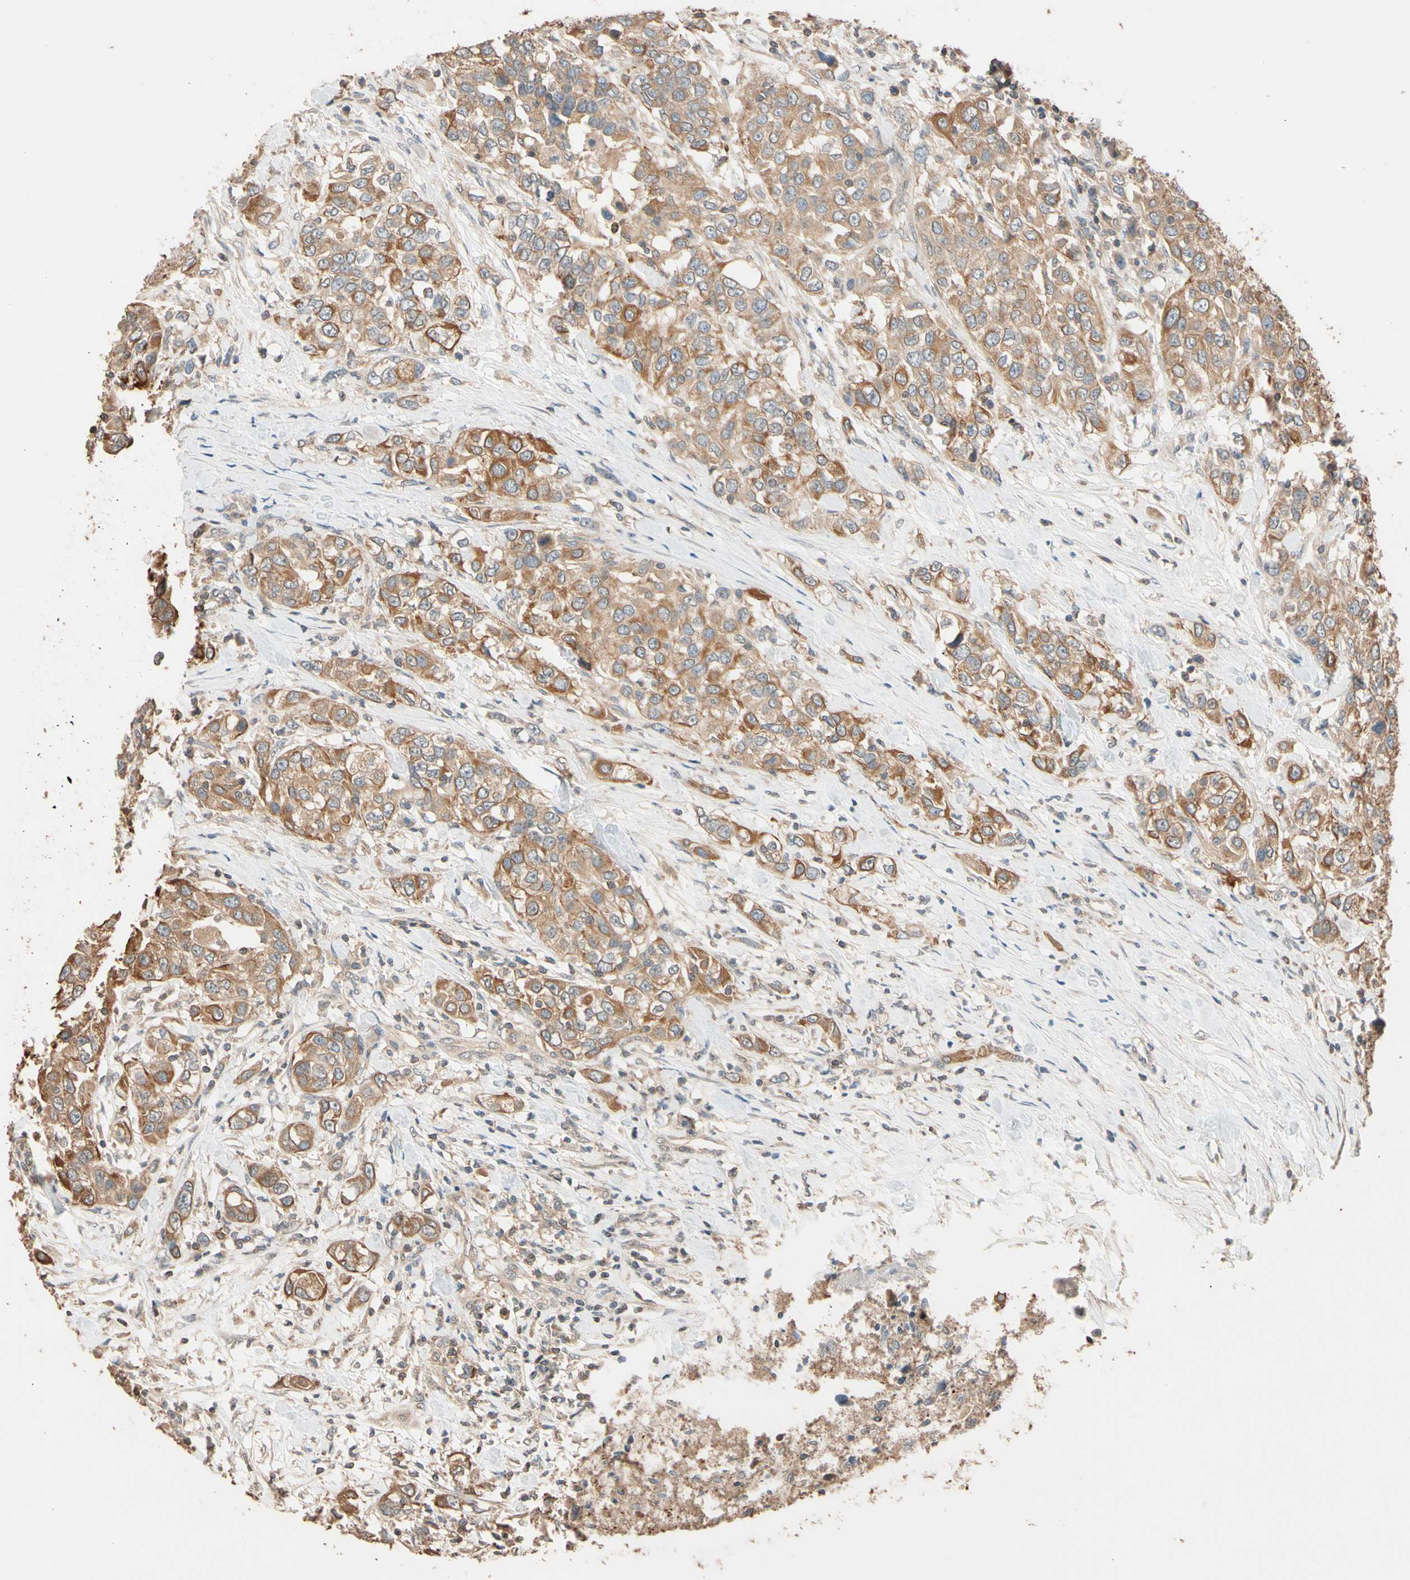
{"staining": {"intensity": "moderate", "quantity": ">75%", "location": "cytoplasmic/membranous"}, "tissue": "urothelial cancer", "cell_type": "Tumor cells", "image_type": "cancer", "snomed": [{"axis": "morphology", "description": "Urothelial carcinoma, High grade"}, {"axis": "topography", "description": "Urinary bladder"}], "caption": "IHC micrograph of high-grade urothelial carcinoma stained for a protein (brown), which exhibits medium levels of moderate cytoplasmic/membranous expression in approximately >75% of tumor cells.", "gene": "MAP3K7", "patient": {"sex": "female", "age": 80}}